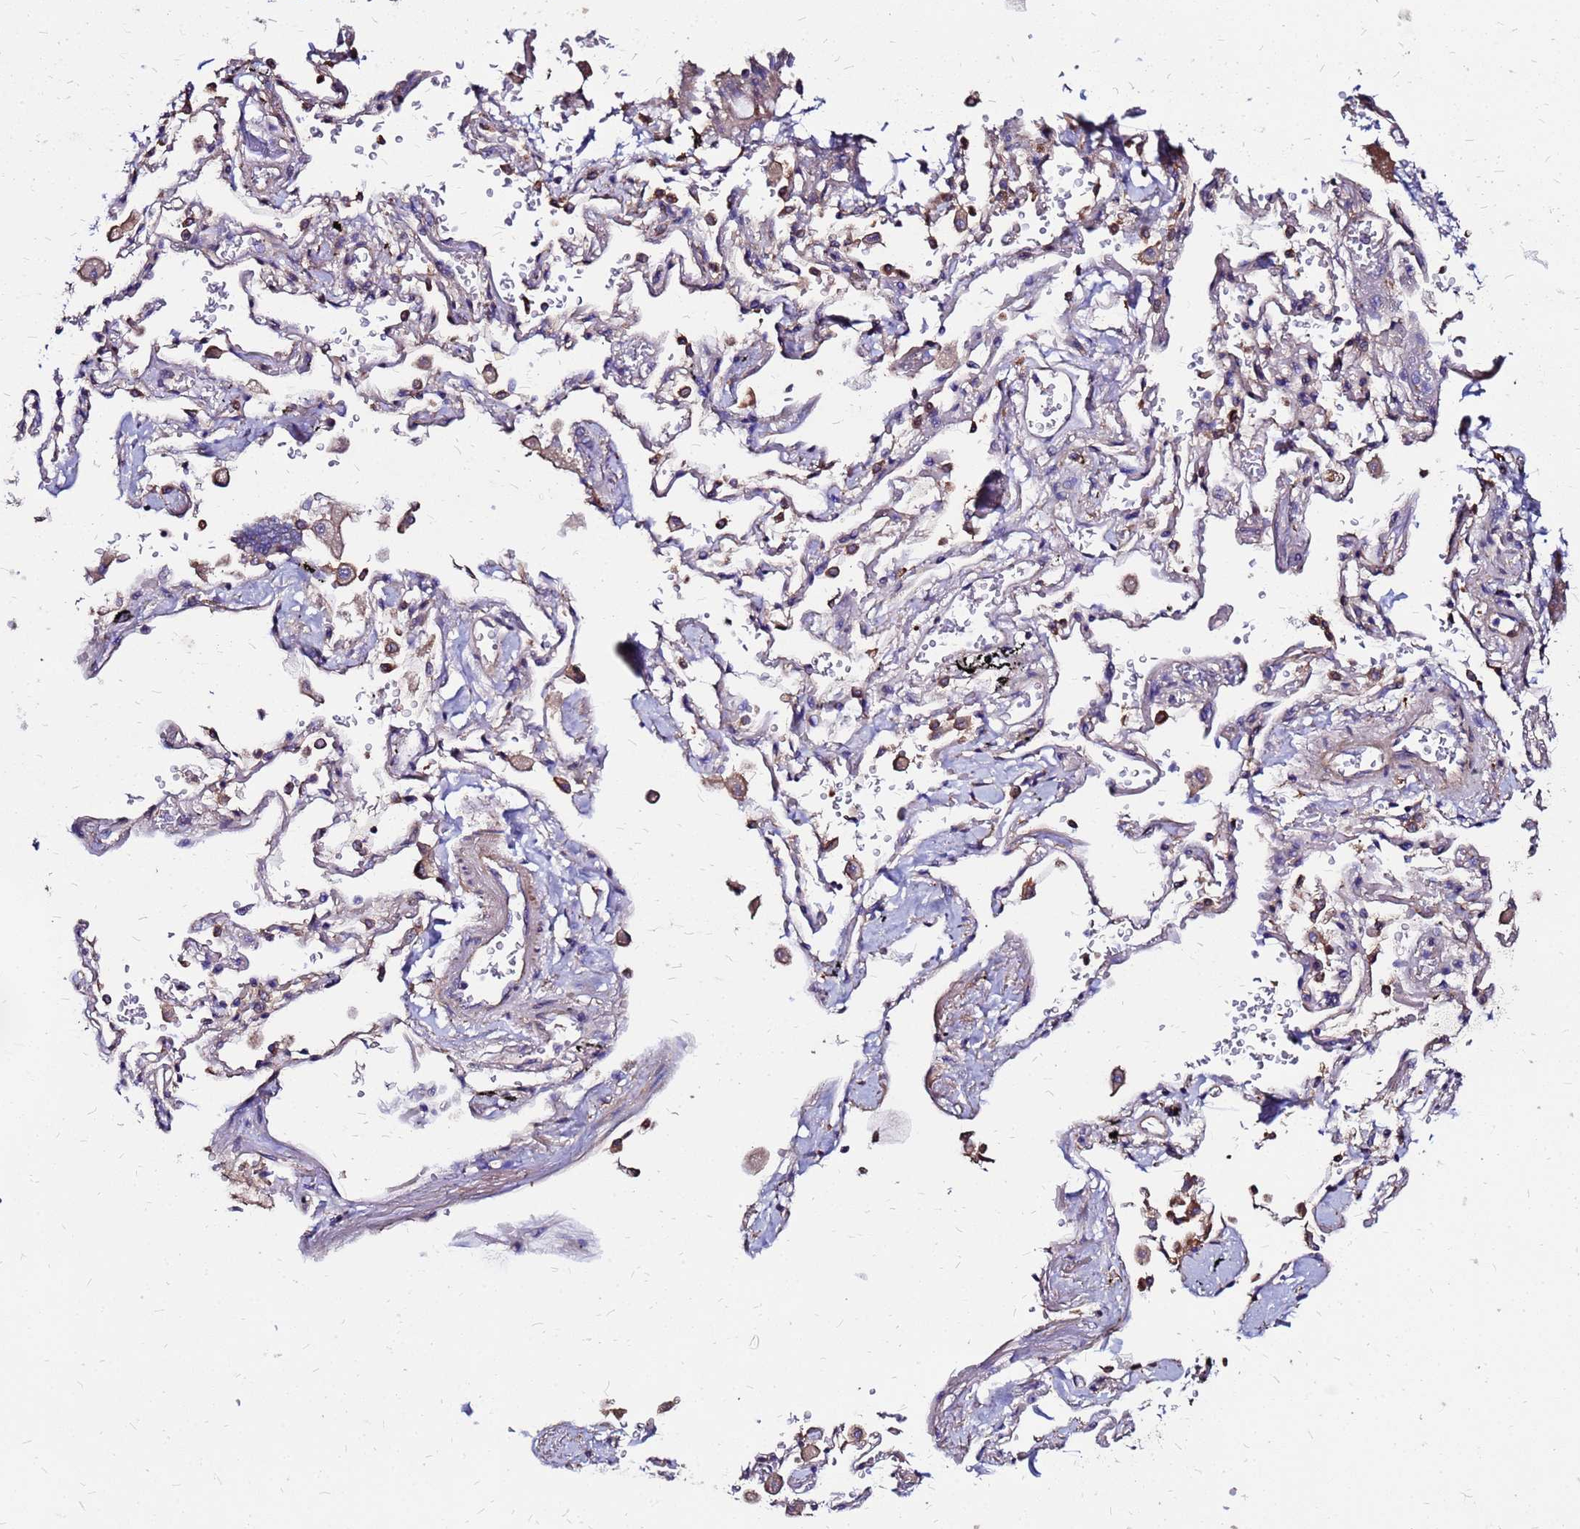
{"staining": {"intensity": "moderate", "quantity": ">75%", "location": "cytoplasmic/membranous"}, "tissue": "adipose tissue", "cell_type": "Adipocytes", "image_type": "normal", "snomed": [{"axis": "morphology", "description": "Normal tissue, NOS"}, {"axis": "topography", "description": "Cartilage tissue"}], "caption": "Immunohistochemical staining of unremarkable human adipose tissue displays >75% levels of moderate cytoplasmic/membranous protein expression in approximately >75% of adipocytes. (DAB (3,3'-diaminobenzidine) = brown stain, brightfield microscopy at high magnification).", "gene": "ARHGEF35", "patient": {"sex": "male", "age": 73}}